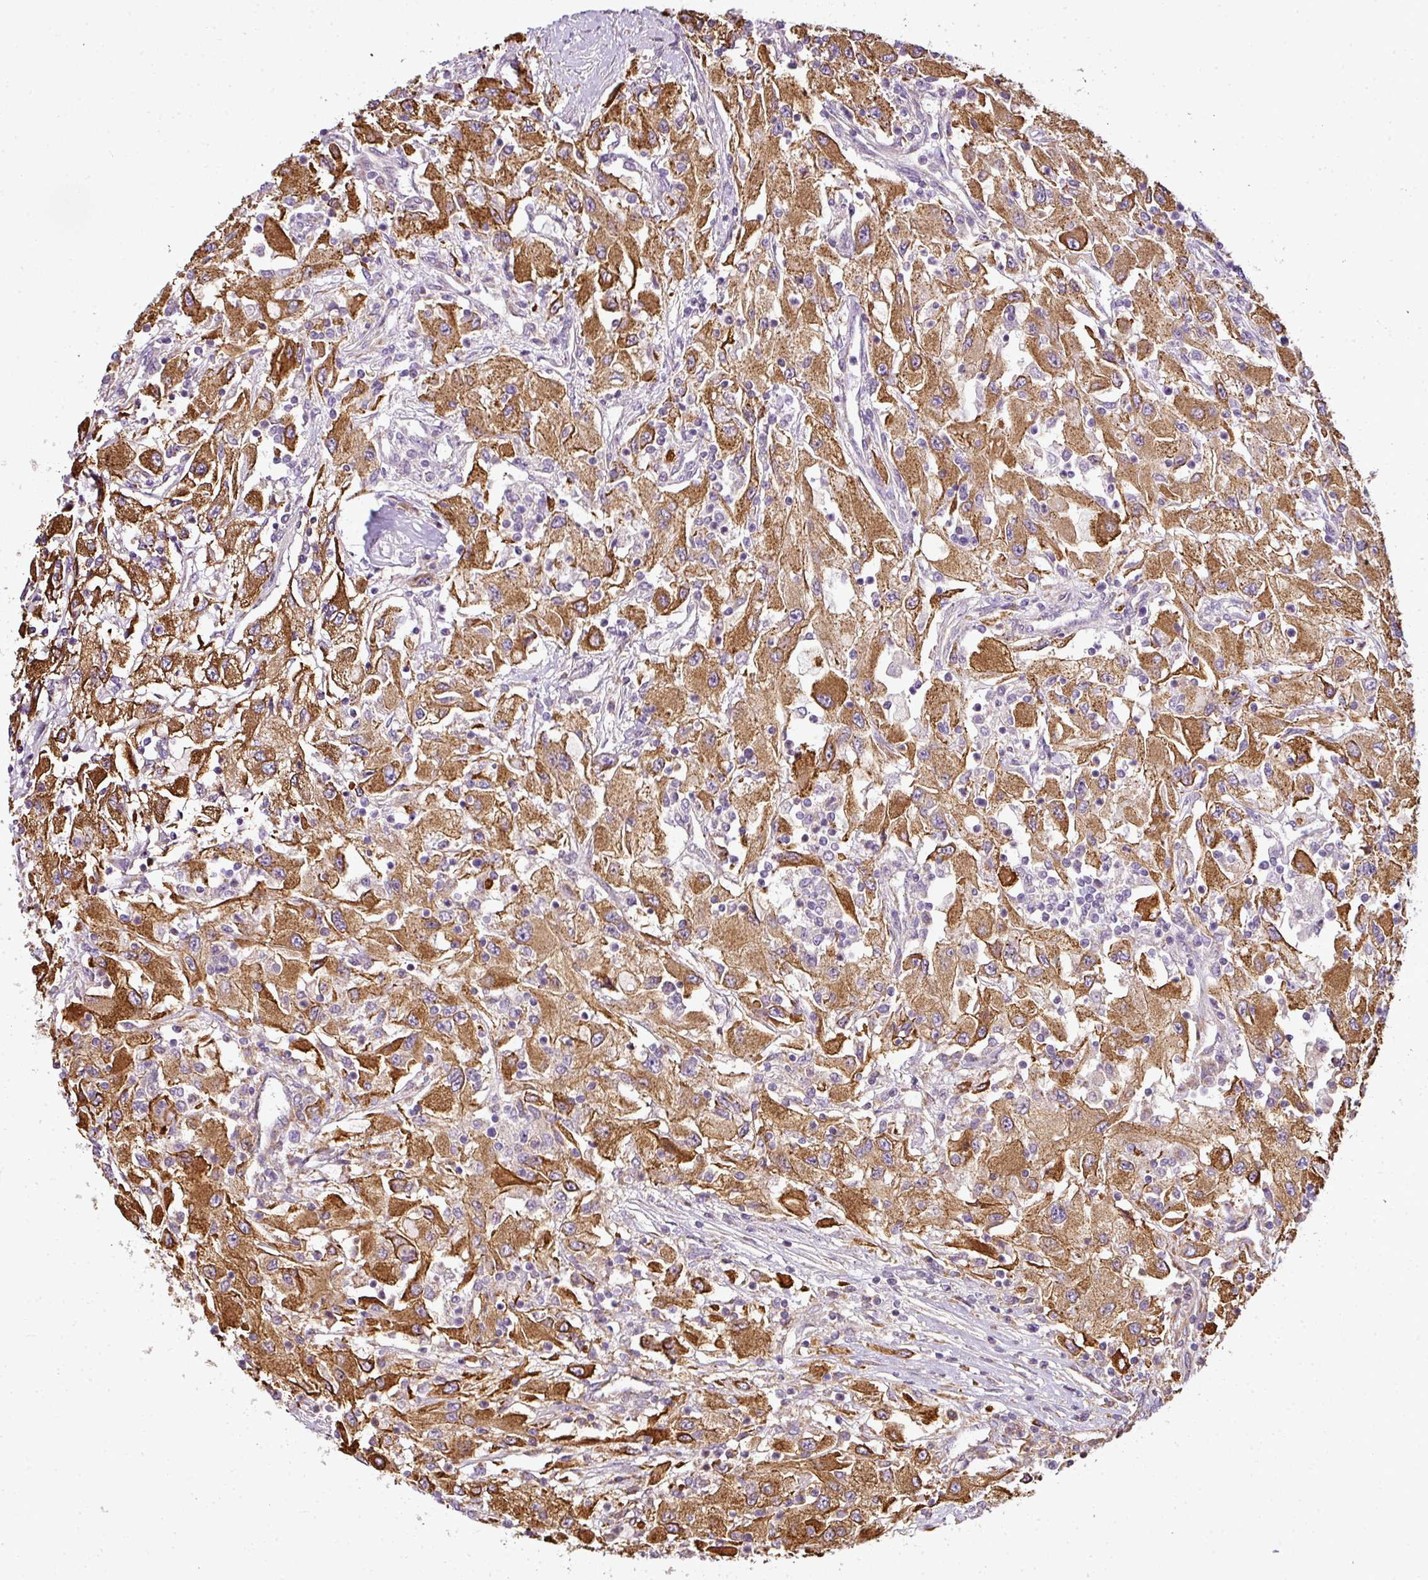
{"staining": {"intensity": "moderate", "quantity": ">75%", "location": "cytoplasmic/membranous"}, "tissue": "renal cancer", "cell_type": "Tumor cells", "image_type": "cancer", "snomed": [{"axis": "morphology", "description": "Adenocarcinoma, NOS"}, {"axis": "topography", "description": "Kidney"}], "caption": "Renal cancer (adenocarcinoma) was stained to show a protein in brown. There is medium levels of moderate cytoplasmic/membranous expression in about >75% of tumor cells.", "gene": "ANKRD18A", "patient": {"sex": "female", "age": 67}}